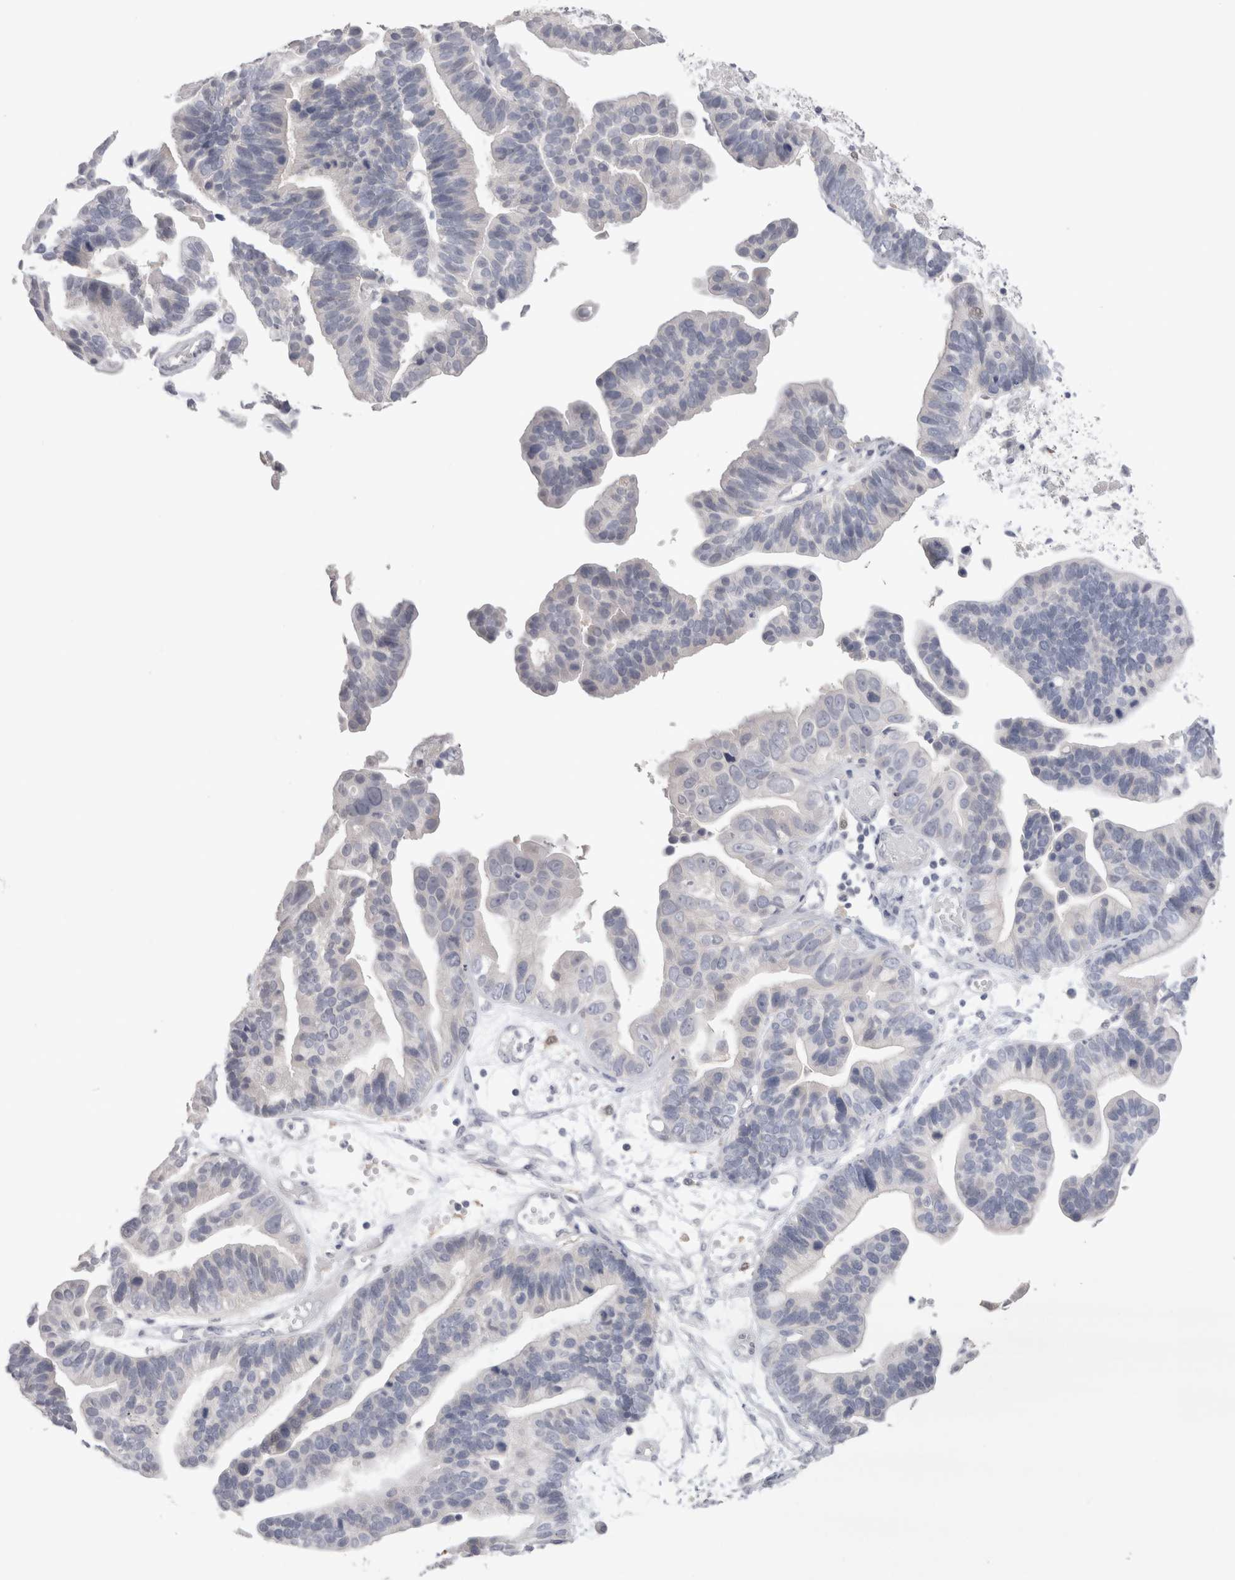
{"staining": {"intensity": "negative", "quantity": "none", "location": "none"}, "tissue": "ovarian cancer", "cell_type": "Tumor cells", "image_type": "cancer", "snomed": [{"axis": "morphology", "description": "Cystadenocarcinoma, serous, NOS"}, {"axis": "topography", "description": "Ovary"}], "caption": "Ovarian cancer was stained to show a protein in brown. There is no significant positivity in tumor cells.", "gene": "SUCNR1", "patient": {"sex": "female", "age": 56}}